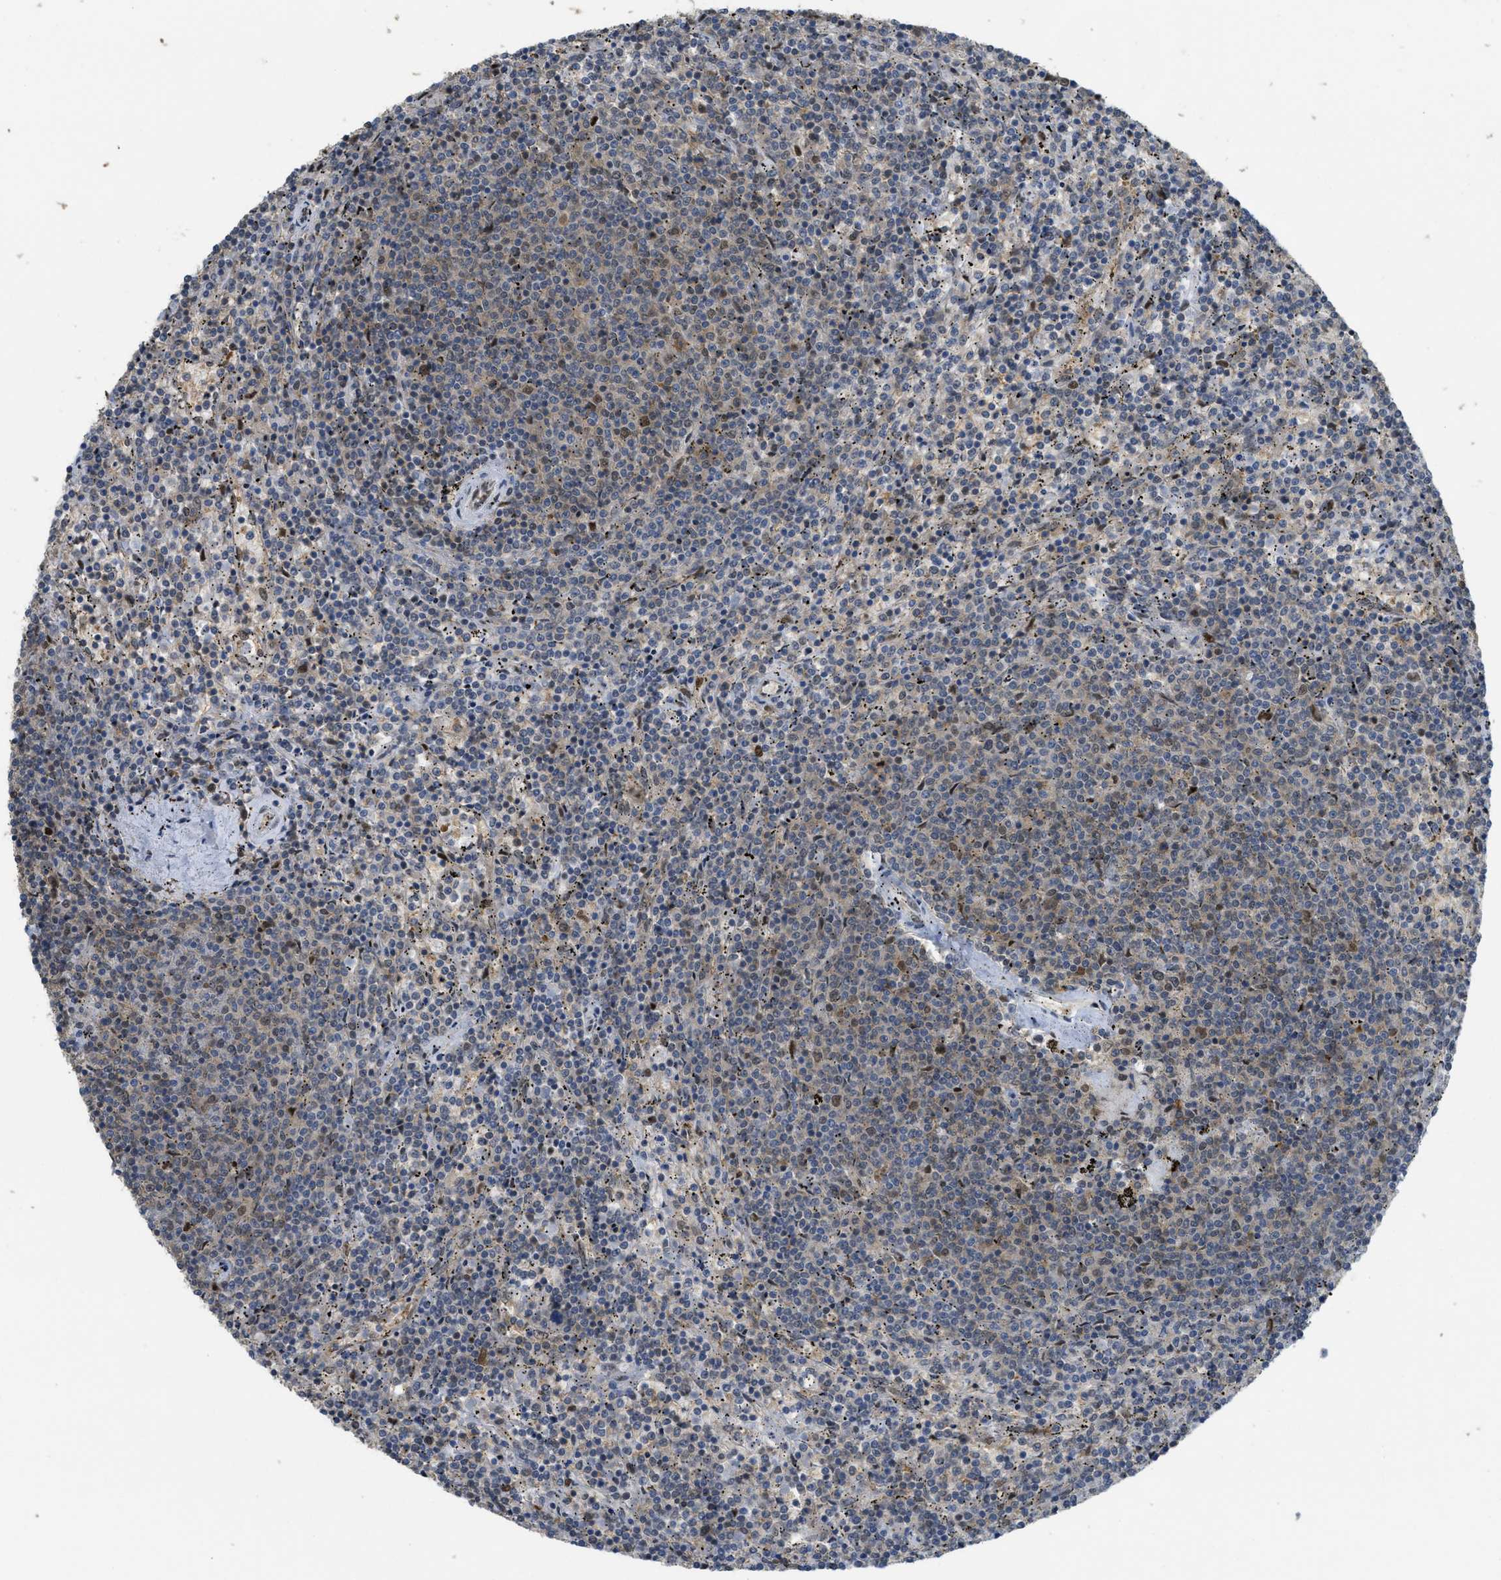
{"staining": {"intensity": "moderate", "quantity": "25%-75%", "location": "cytoplasmic/membranous,nuclear"}, "tissue": "lymphoma", "cell_type": "Tumor cells", "image_type": "cancer", "snomed": [{"axis": "morphology", "description": "Malignant lymphoma, non-Hodgkin's type, Low grade"}, {"axis": "topography", "description": "Spleen"}], "caption": "Approximately 25%-75% of tumor cells in human malignant lymphoma, non-Hodgkin's type (low-grade) display moderate cytoplasmic/membranous and nuclear protein positivity as visualized by brown immunohistochemical staining.", "gene": "PSMC5", "patient": {"sex": "female", "age": 50}}